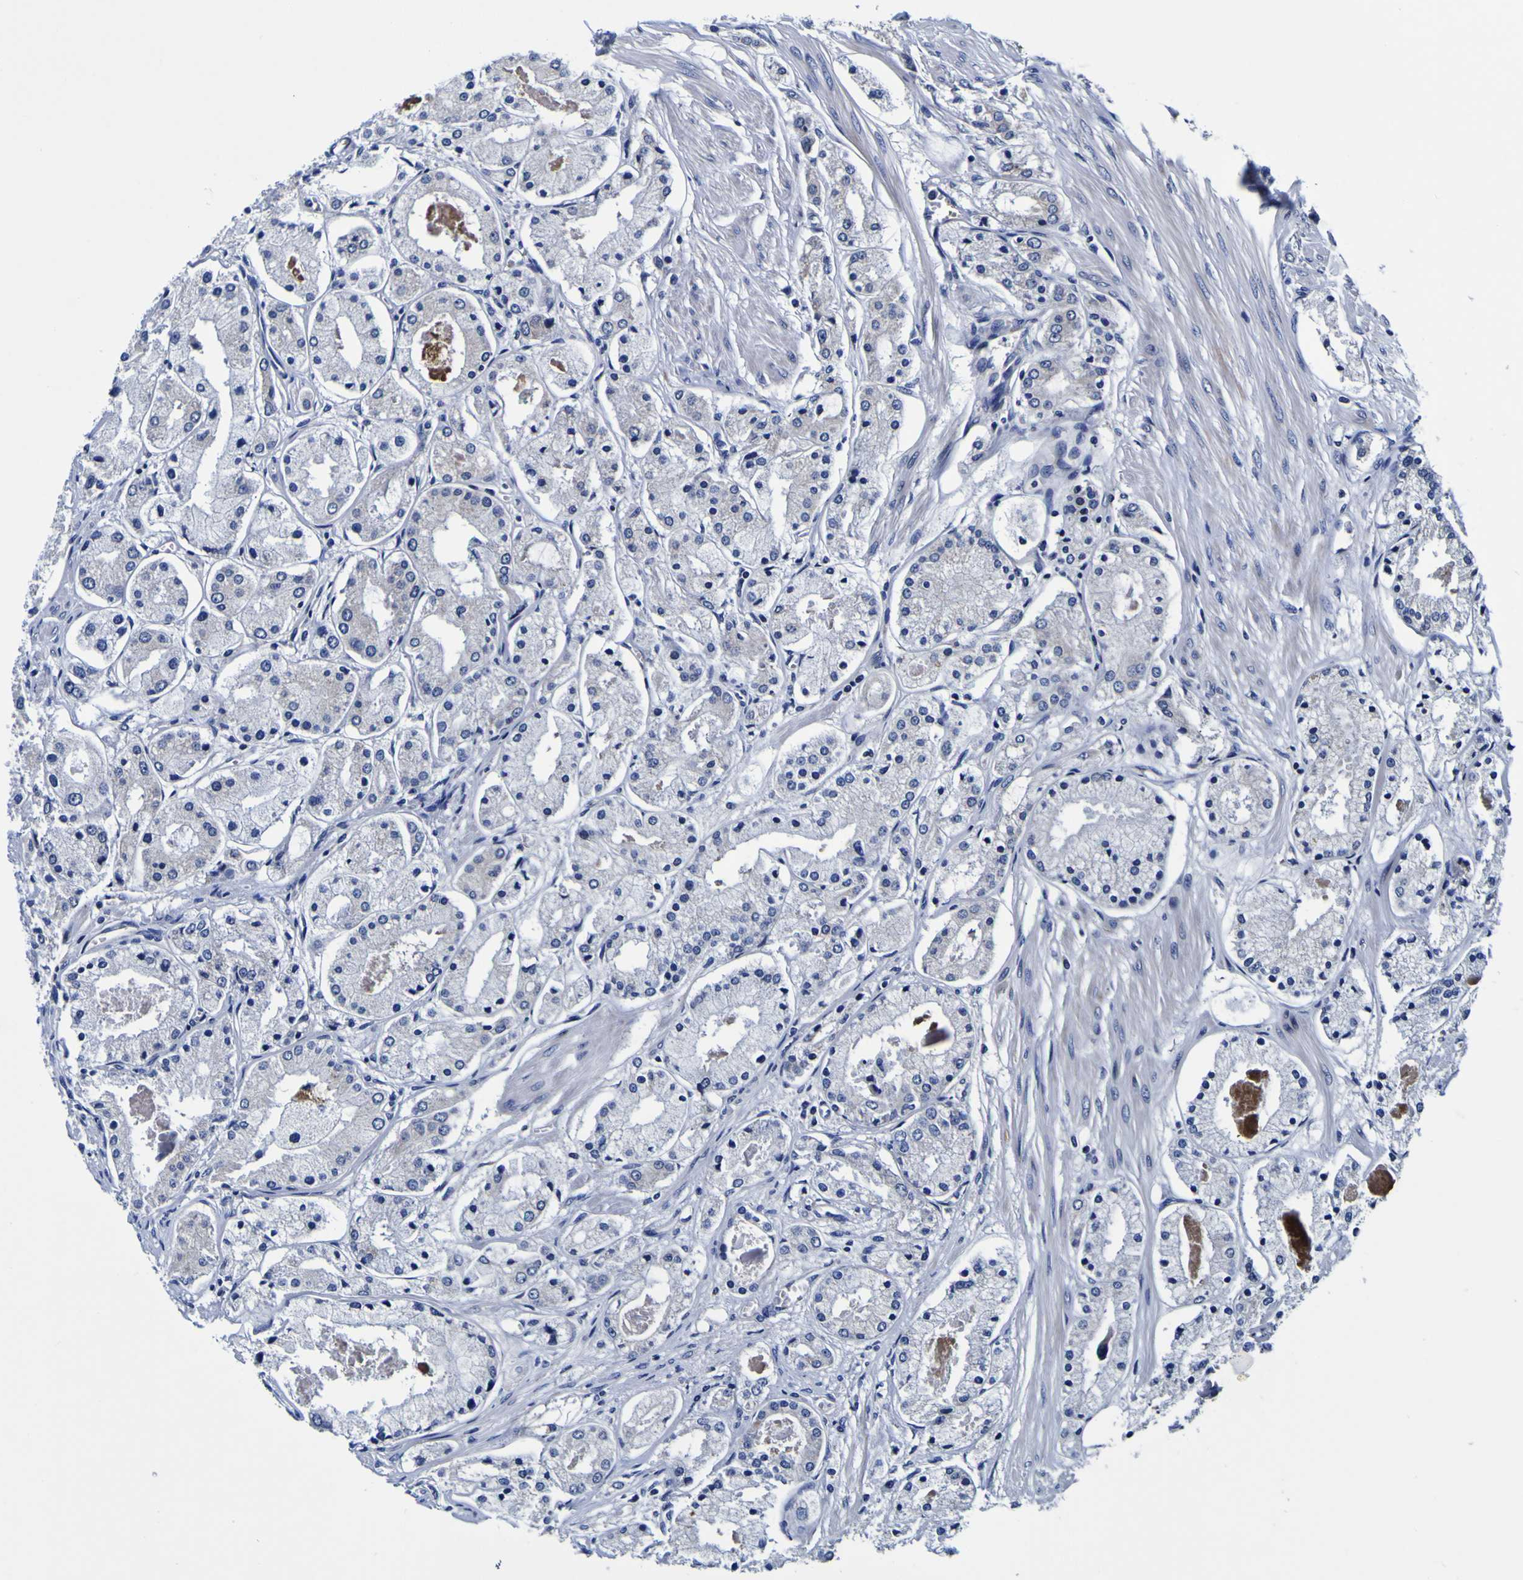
{"staining": {"intensity": "negative", "quantity": "none", "location": "none"}, "tissue": "prostate cancer", "cell_type": "Tumor cells", "image_type": "cancer", "snomed": [{"axis": "morphology", "description": "Adenocarcinoma, High grade"}, {"axis": "topography", "description": "Prostate"}], "caption": "A photomicrograph of human prostate high-grade adenocarcinoma is negative for staining in tumor cells.", "gene": "PDLIM4", "patient": {"sex": "male", "age": 66}}